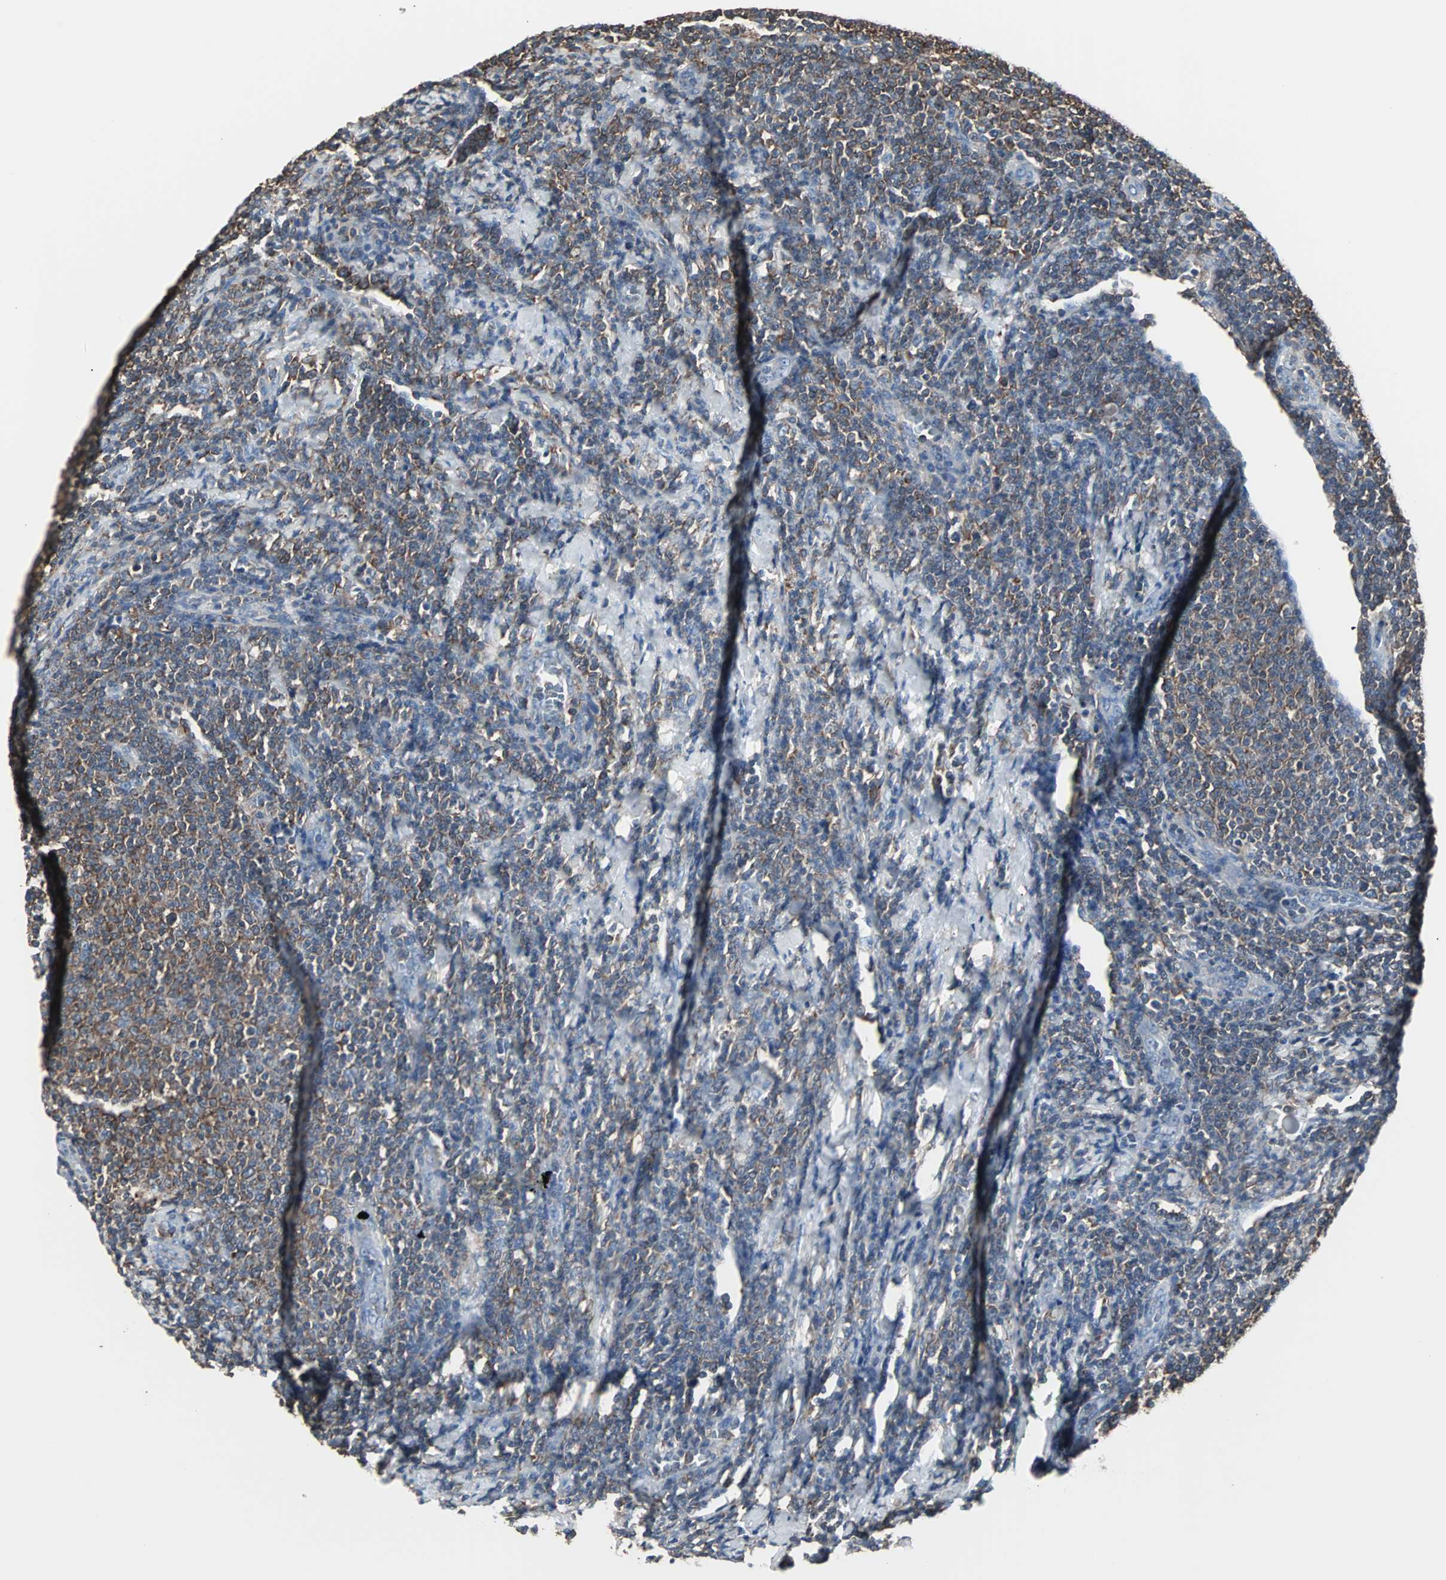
{"staining": {"intensity": "moderate", "quantity": ">75%", "location": "cytoplasmic/membranous"}, "tissue": "lymphoma", "cell_type": "Tumor cells", "image_type": "cancer", "snomed": [{"axis": "morphology", "description": "Malignant lymphoma, non-Hodgkin's type, Low grade"}, {"axis": "topography", "description": "Lymph node"}], "caption": "Immunohistochemical staining of lymphoma demonstrates medium levels of moderate cytoplasmic/membranous positivity in approximately >75% of tumor cells. (brown staining indicates protein expression, while blue staining denotes nuclei).", "gene": "LRRFIP1", "patient": {"sex": "male", "age": 66}}